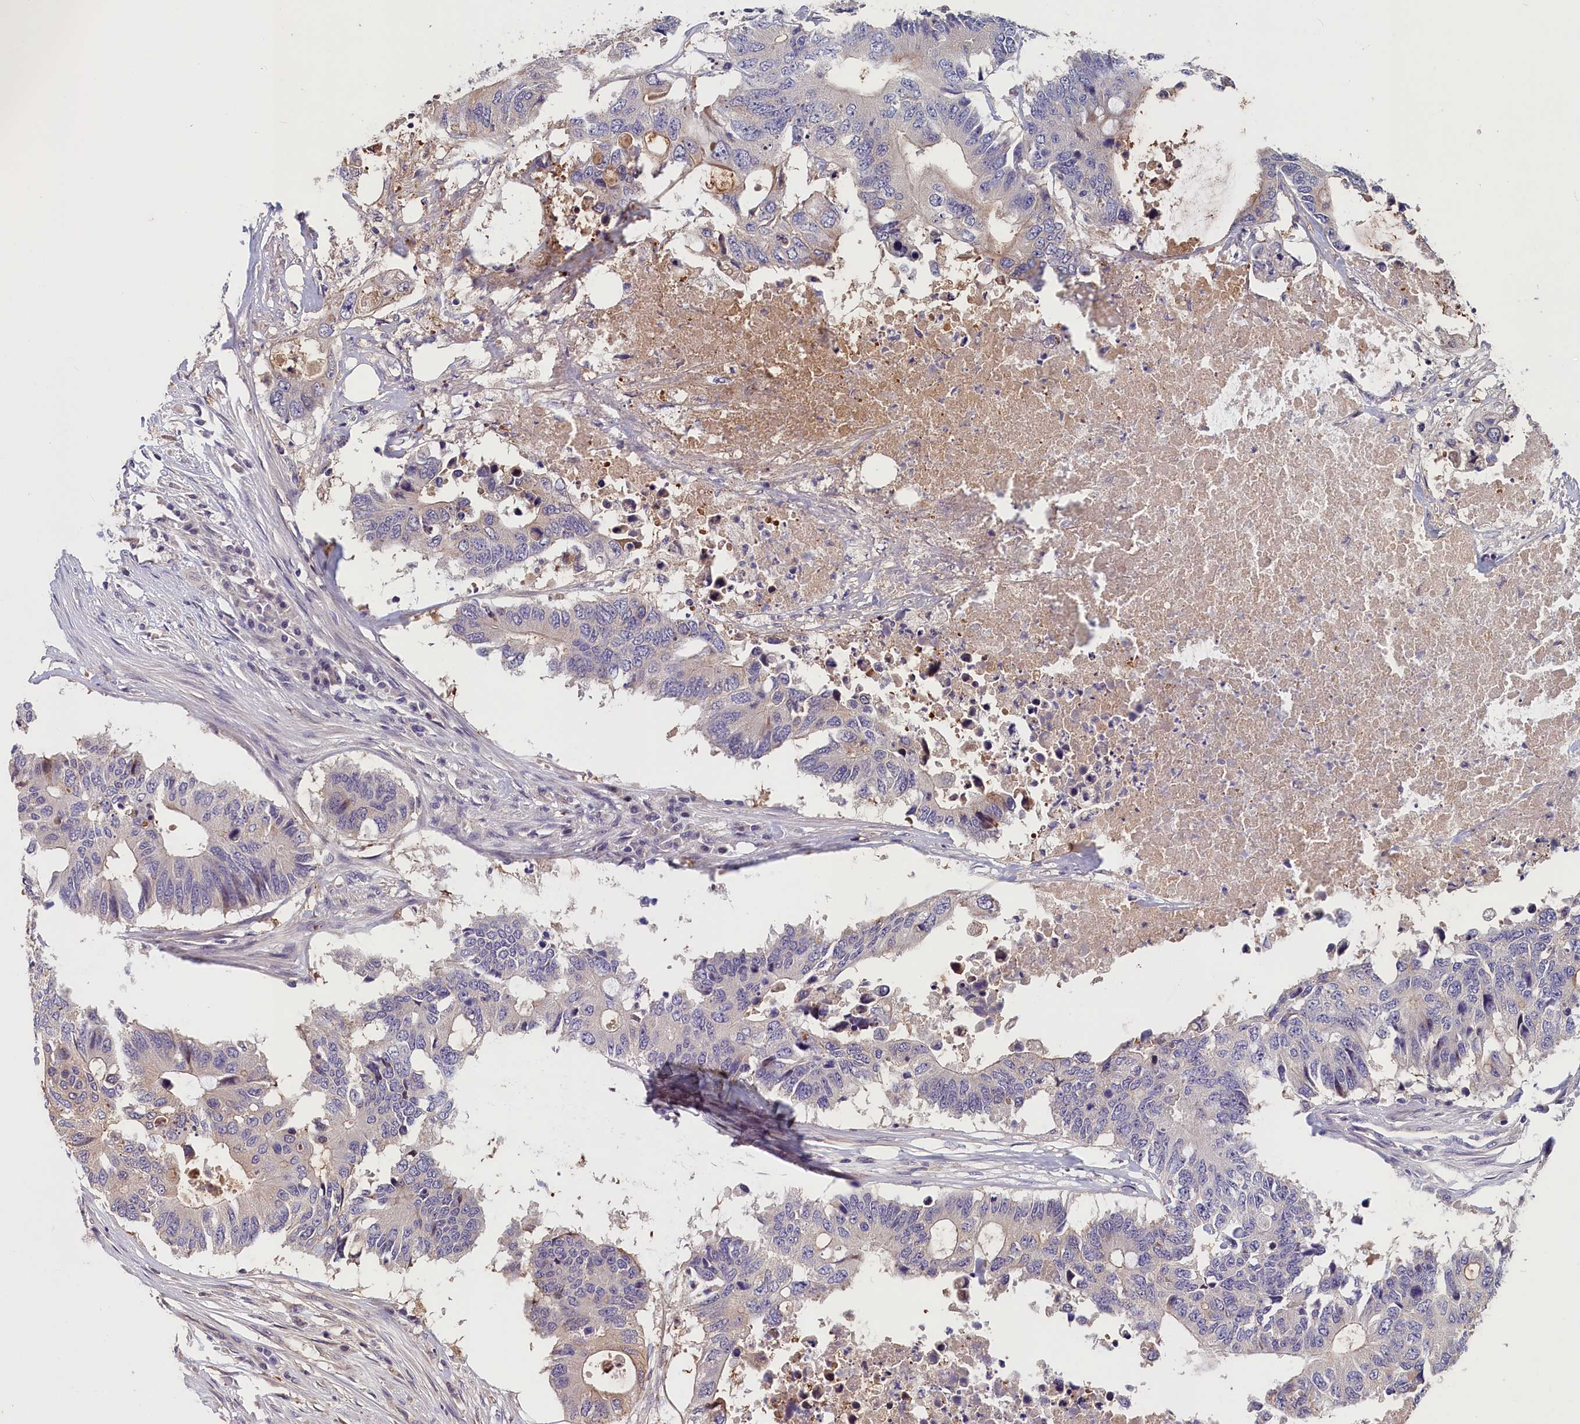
{"staining": {"intensity": "negative", "quantity": "none", "location": "none"}, "tissue": "colorectal cancer", "cell_type": "Tumor cells", "image_type": "cancer", "snomed": [{"axis": "morphology", "description": "Adenocarcinoma, NOS"}, {"axis": "topography", "description": "Colon"}], "caption": "Tumor cells are negative for protein expression in human colorectal cancer.", "gene": "TMEM116", "patient": {"sex": "male", "age": 71}}